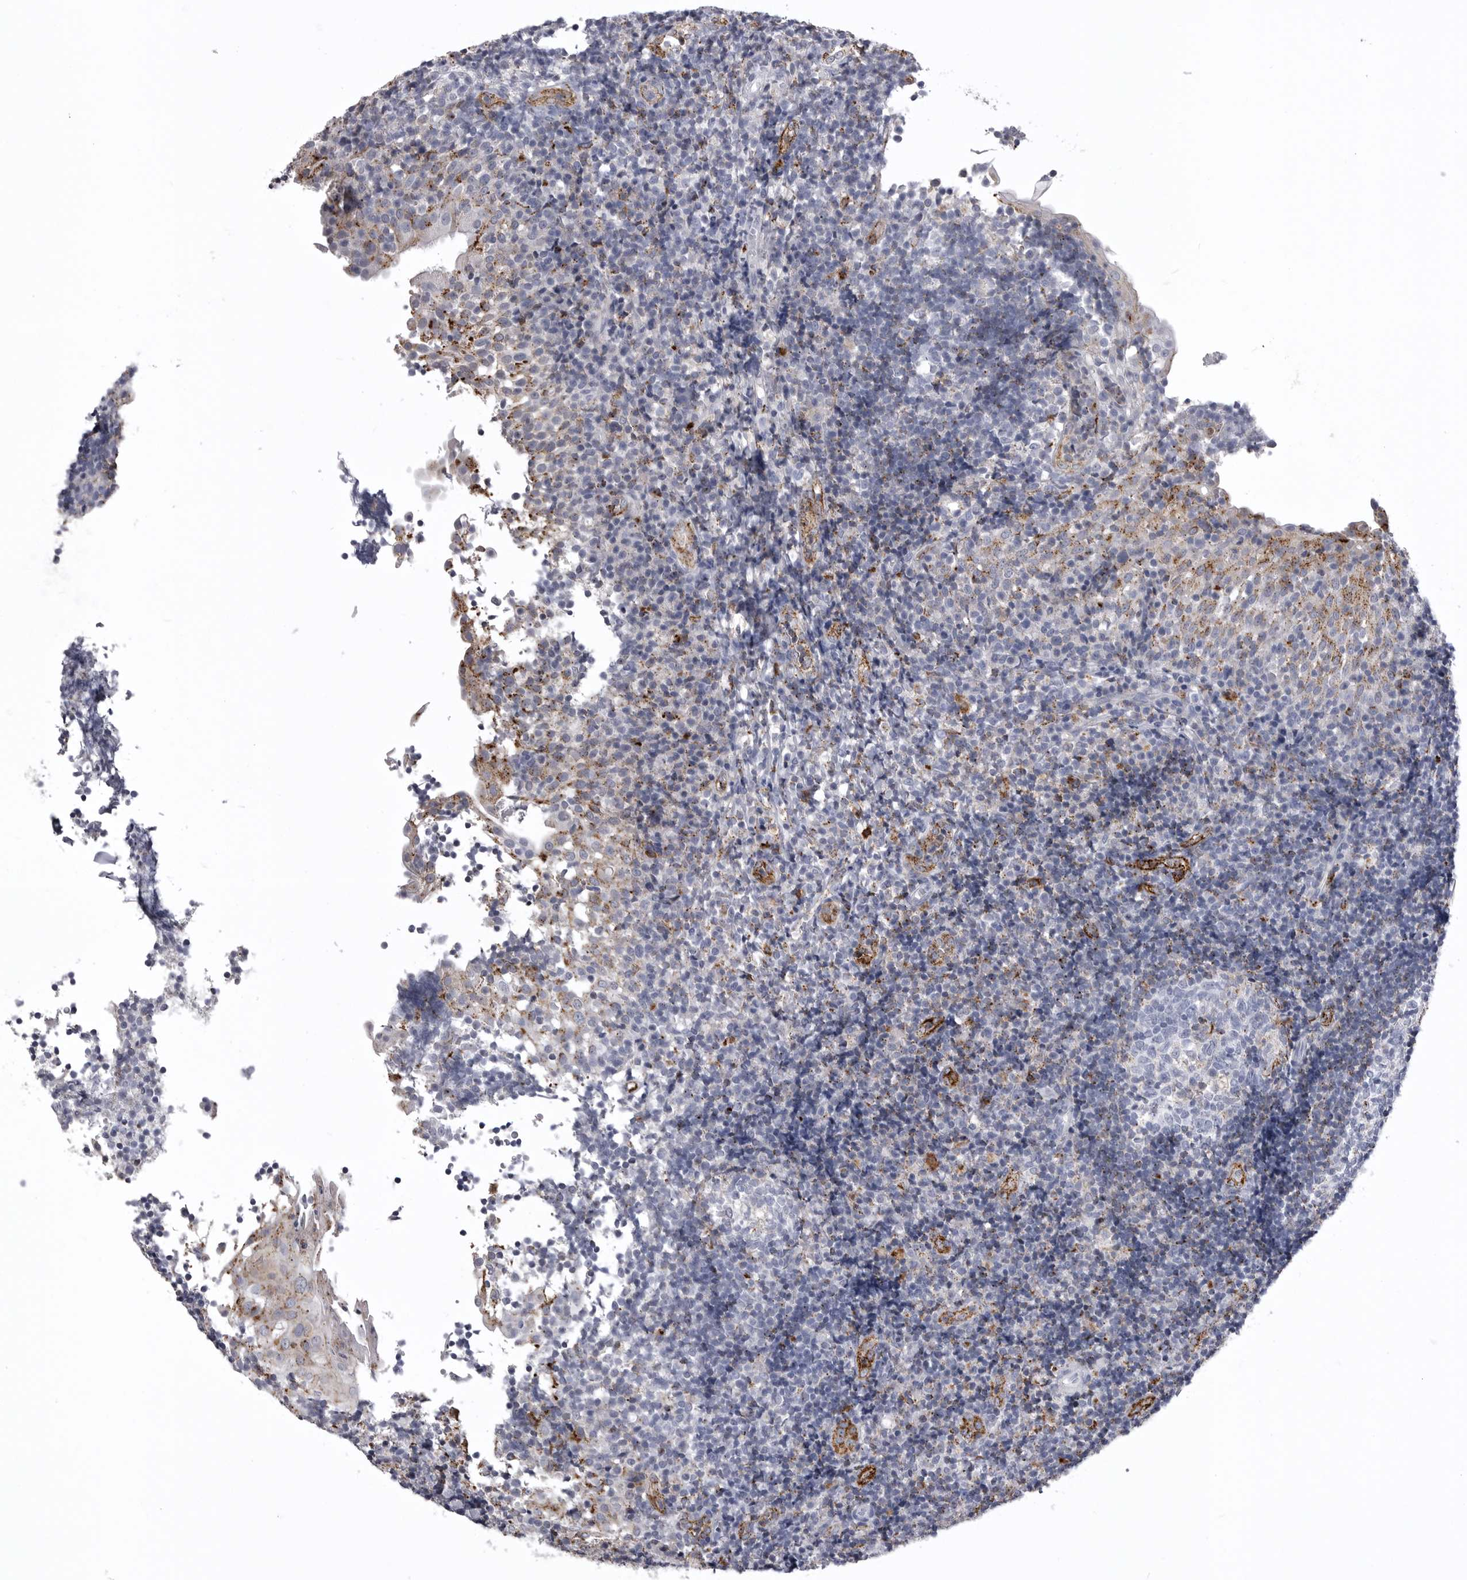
{"staining": {"intensity": "weak", "quantity": "25%-75%", "location": "cytoplasmic/membranous"}, "tissue": "tonsil", "cell_type": "Germinal center cells", "image_type": "normal", "snomed": [{"axis": "morphology", "description": "Normal tissue, NOS"}, {"axis": "topography", "description": "Tonsil"}], "caption": "Weak cytoplasmic/membranous protein positivity is appreciated in about 25%-75% of germinal center cells in tonsil. The protein of interest is stained brown, and the nuclei are stained in blue (DAB IHC with brightfield microscopy, high magnification).", "gene": "PSPN", "patient": {"sex": "female", "age": 40}}